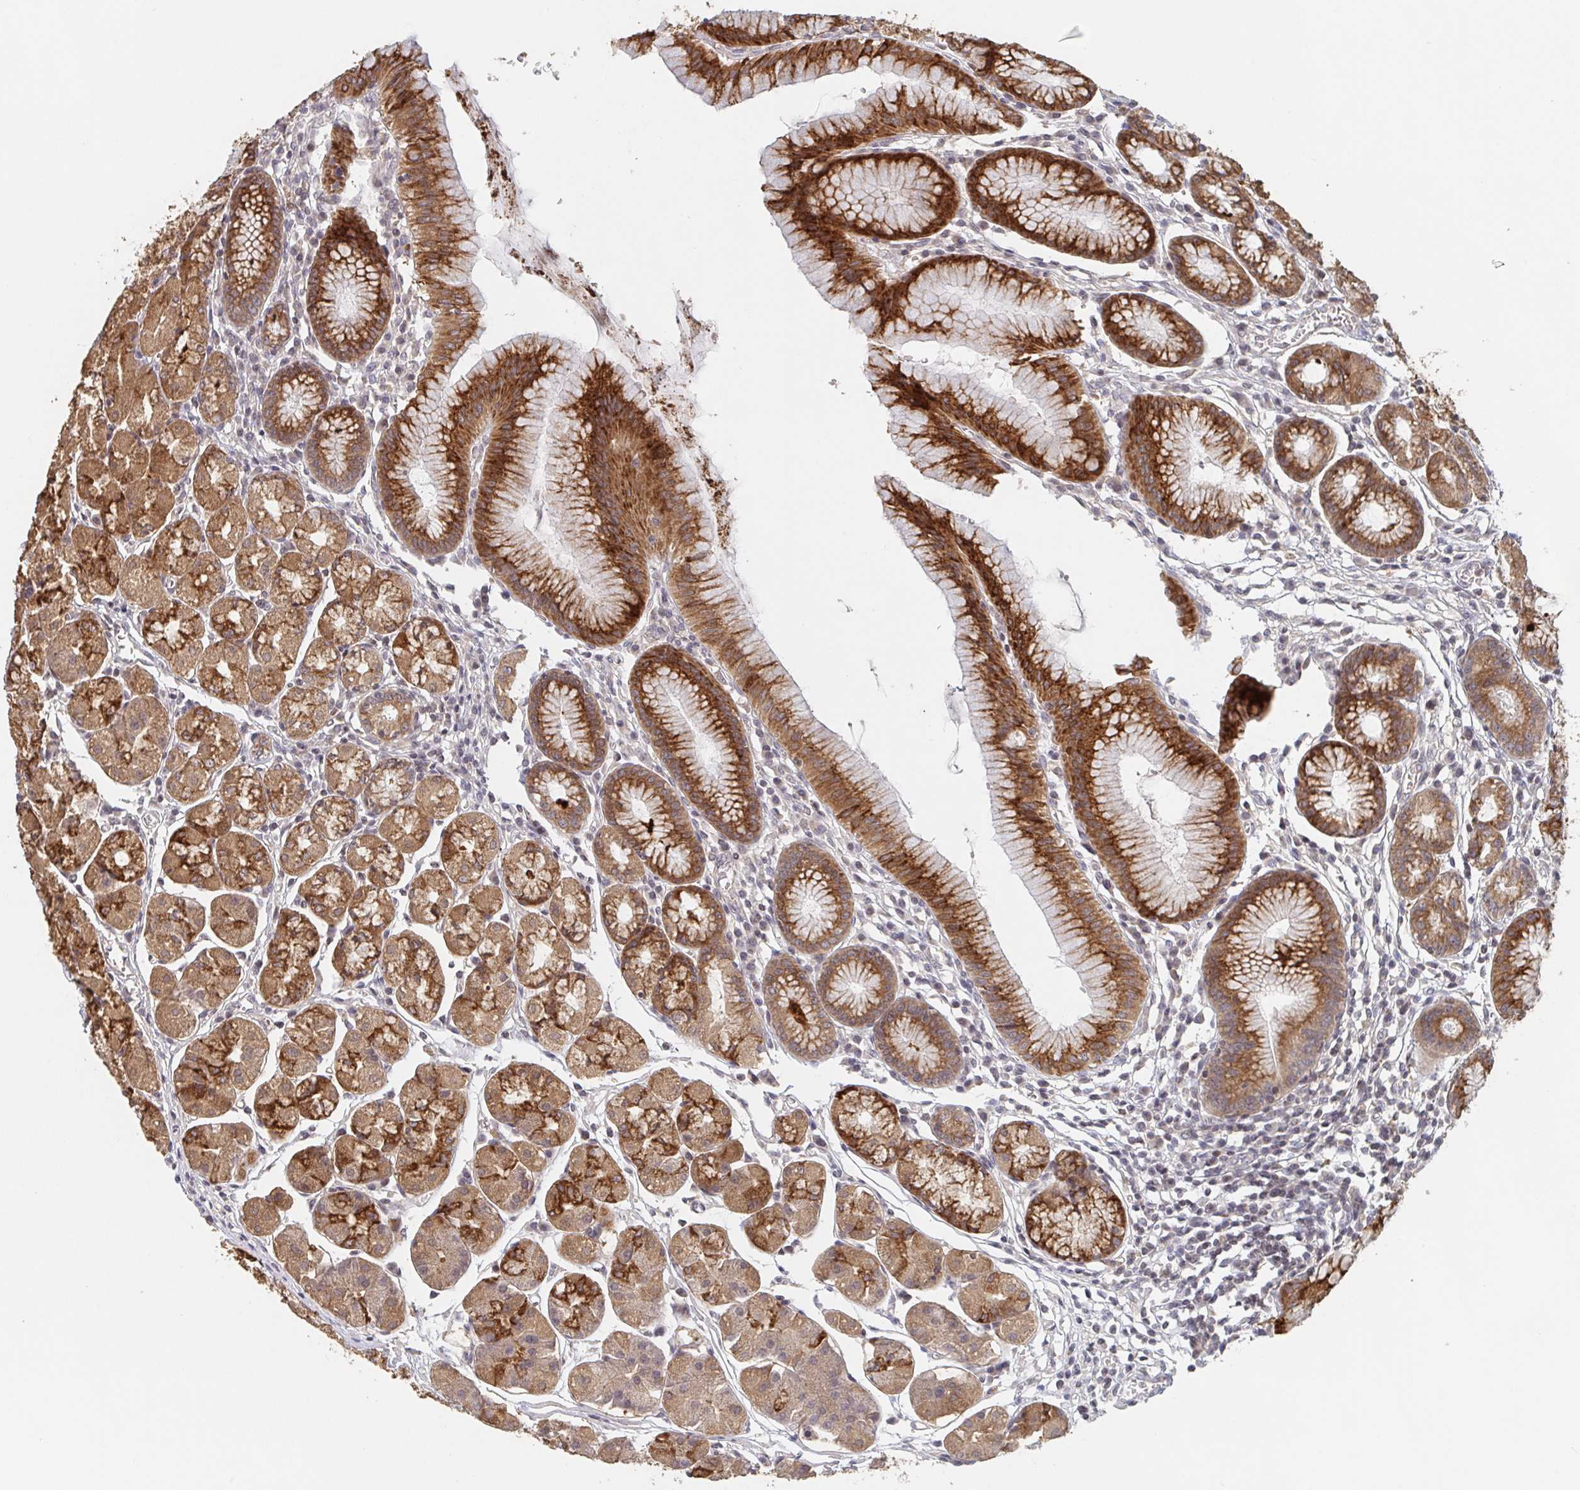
{"staining": {"intensity": "strong", "quantity": ">75%", "location": "cytoplasmic/membranous"}, "tissue": "stomach", "cell_type": "Glandular cells", "image_type": "normal", "snomed": [{"axis": "morphology", "description": "Normal tissue, NOS"}, {"axis": "topography", "description": "Stomach"}], "caption": "DAB immunohistochemical staining of unremarkable stomach demonstrates strong cytoplasmic/membranous protein staining in approximately >75% of glandular cells.", "gene": "DCST1", "patient": {"sex": "male", "age": 55}}